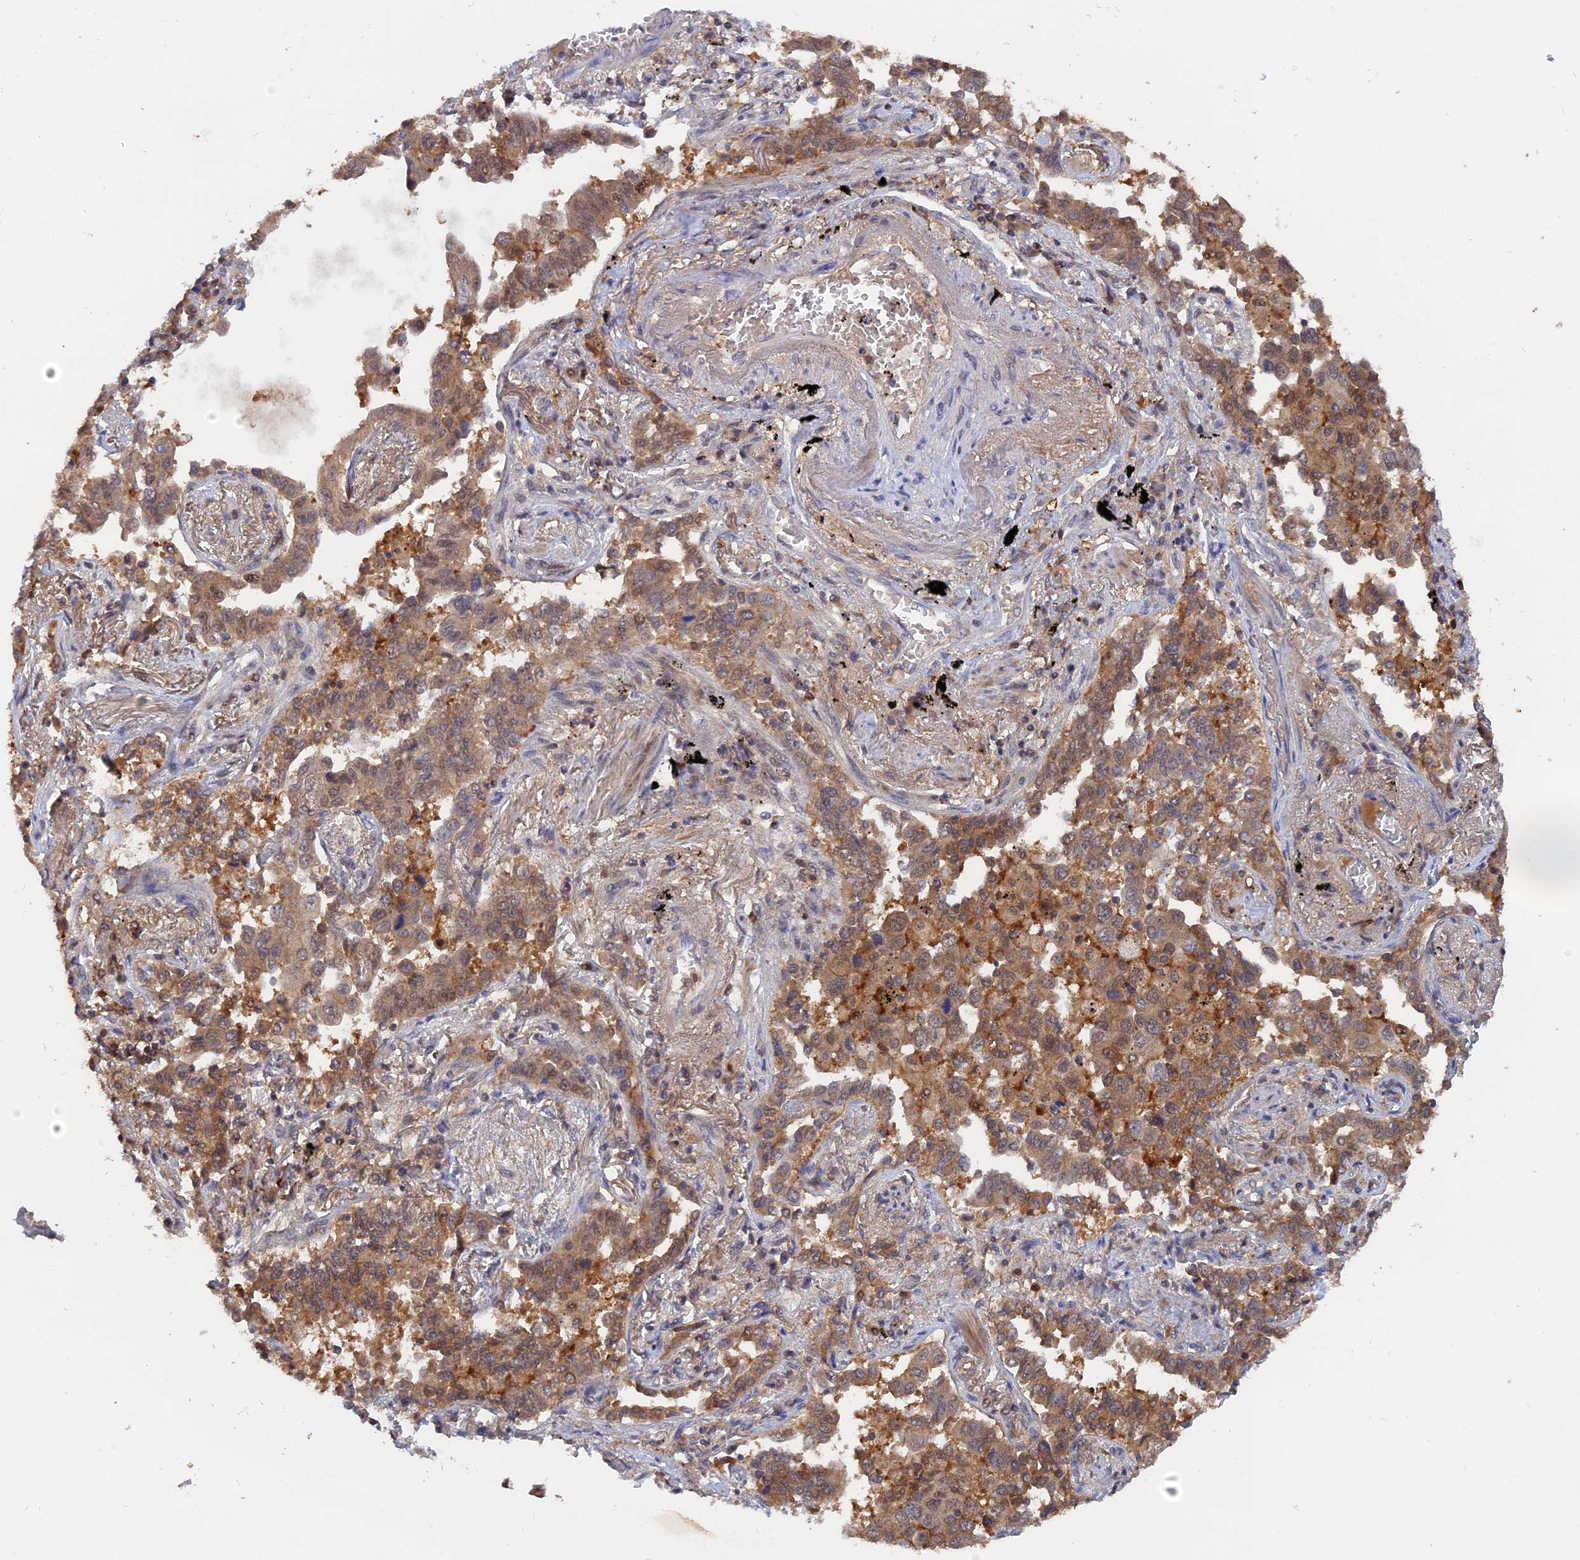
{"staining": {"intensity": "moderate", "quantity": ">75%", "location": "cytoplasmic/membranous"}, "tissue": "lung cancer", "cell_type": "Tumor cells", "image_type": "cancer", "snomed": [{"axis": "morphology", "description": "Adenocarcinoma, NOS"}, {"axis": "topography", "description": "Lung"}], "caption": "The micrograph displays staining of lung adenocarcinoma, revealing moderate cytoplasmic/membranous protein staining (brown color) within tumor cells. The staining was performed using DAB to visualize the protein expression in brown, while the nuclei were stained in blue with hematoxylin (Magnification: 20x).", "gene": "BLVRA", "patient": {"sex": "male", "age": 67}}